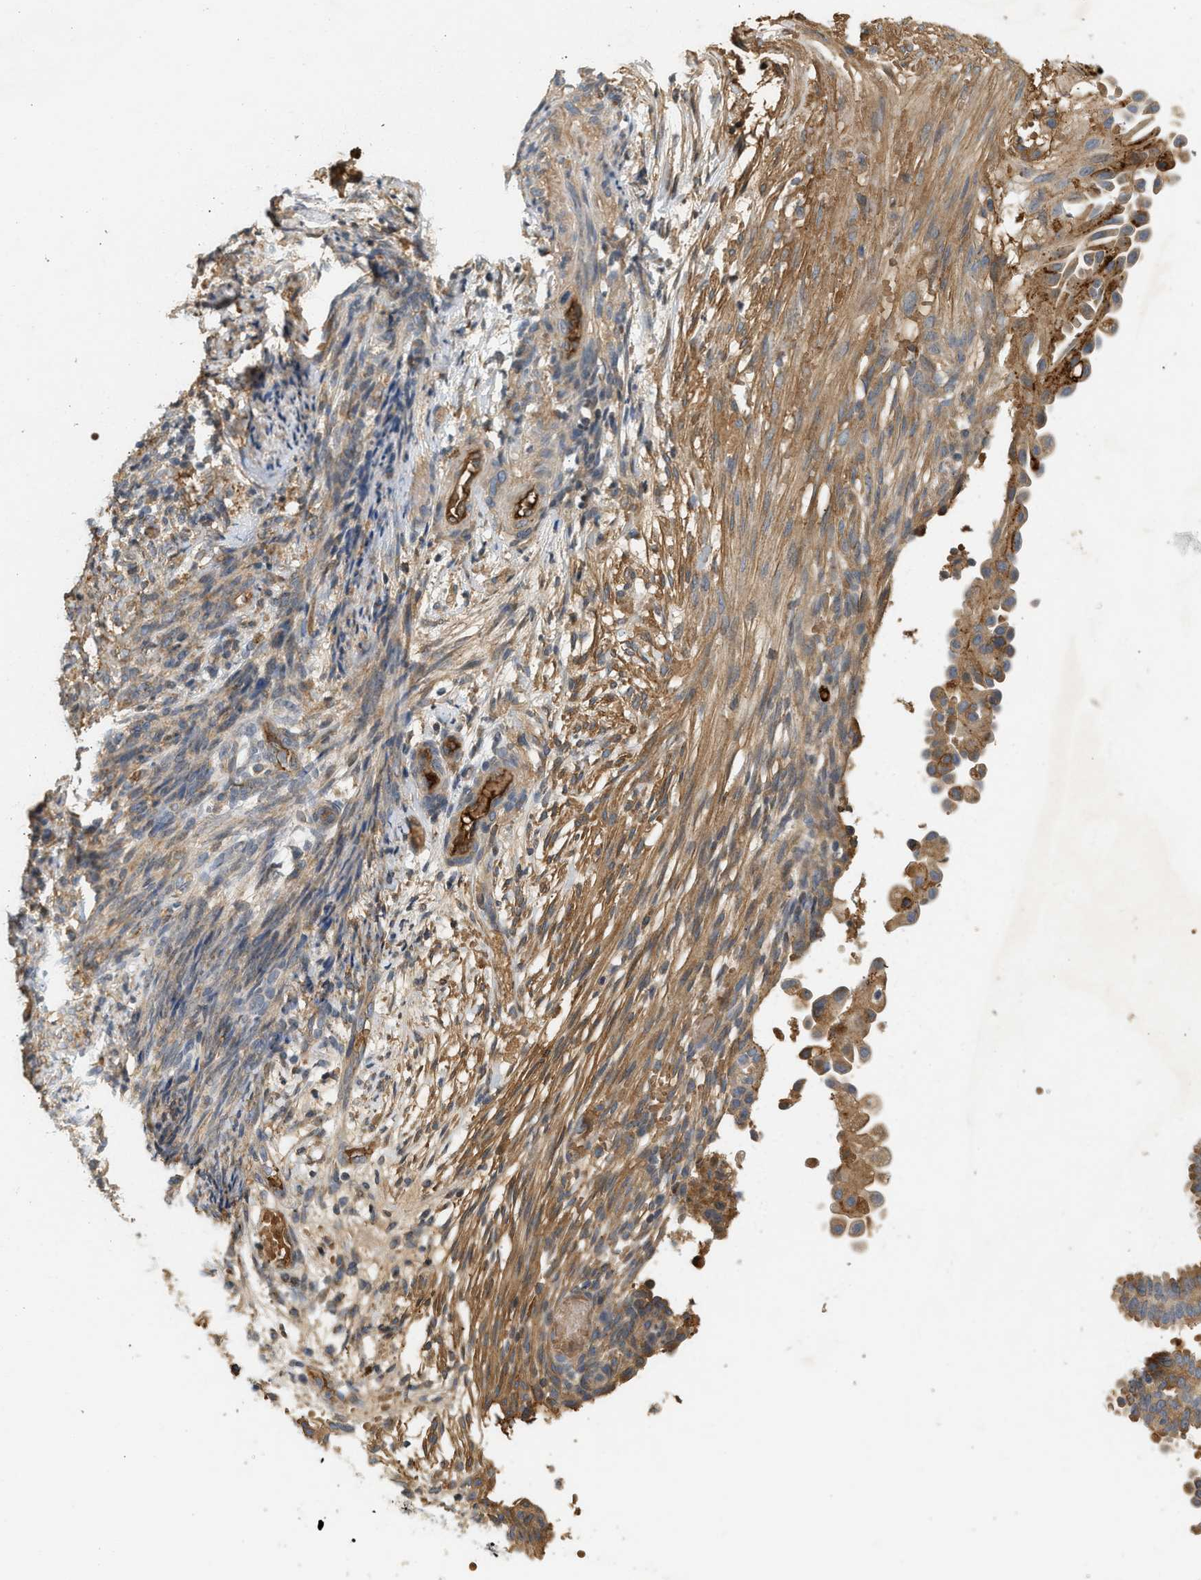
{"staining": {"intensity": "moderate", "quantity": ">75%", "location": "cytoplasmic/membranous"}, "tissue": "endometrial cancer", "cell_type": "Tumor cells", "image_type": "cancer", "snomed": [{"axis": "morphology", "description": "Adenocarcinoma, NOS"}, {"axis": "topography", "description": "Endometrium"}], "caption": "Tumor cells display moderate cytoplasmic/membranous positivity in about >75% of cells in adenocarcinoma (endometrial).", "gene": "F8", "patient": {"sex": "female", "age": 58}}